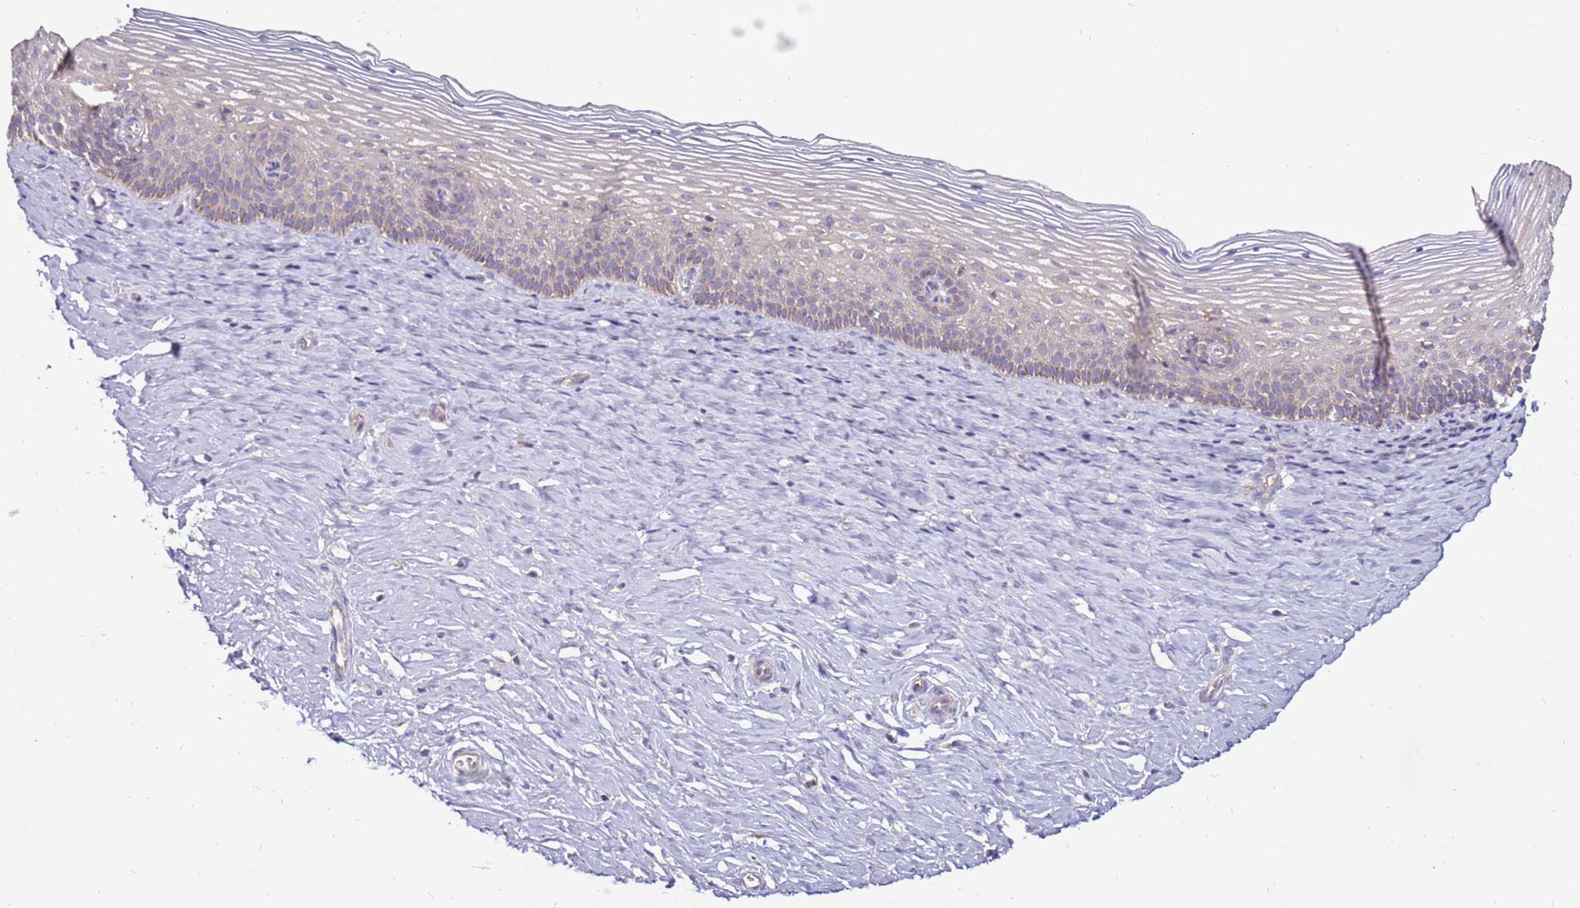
{"staining": {"intensity": "negative", "quantity": "none", "location": "none"}, "tissue": "cervix", "cell_type": "Glandular cells", "image_type": "normal", "snomed": [{"axis": "morphology", "description": "Normal tissue, NOS"}, {"axis": "topography", "description": "Cervix"}], "caption": "This is a image of IHC staining of benign cervix, which shows no expression in glandular cells.", "gene": "TRAPPC4", "patient": {"sex": "female", "age": 33}}